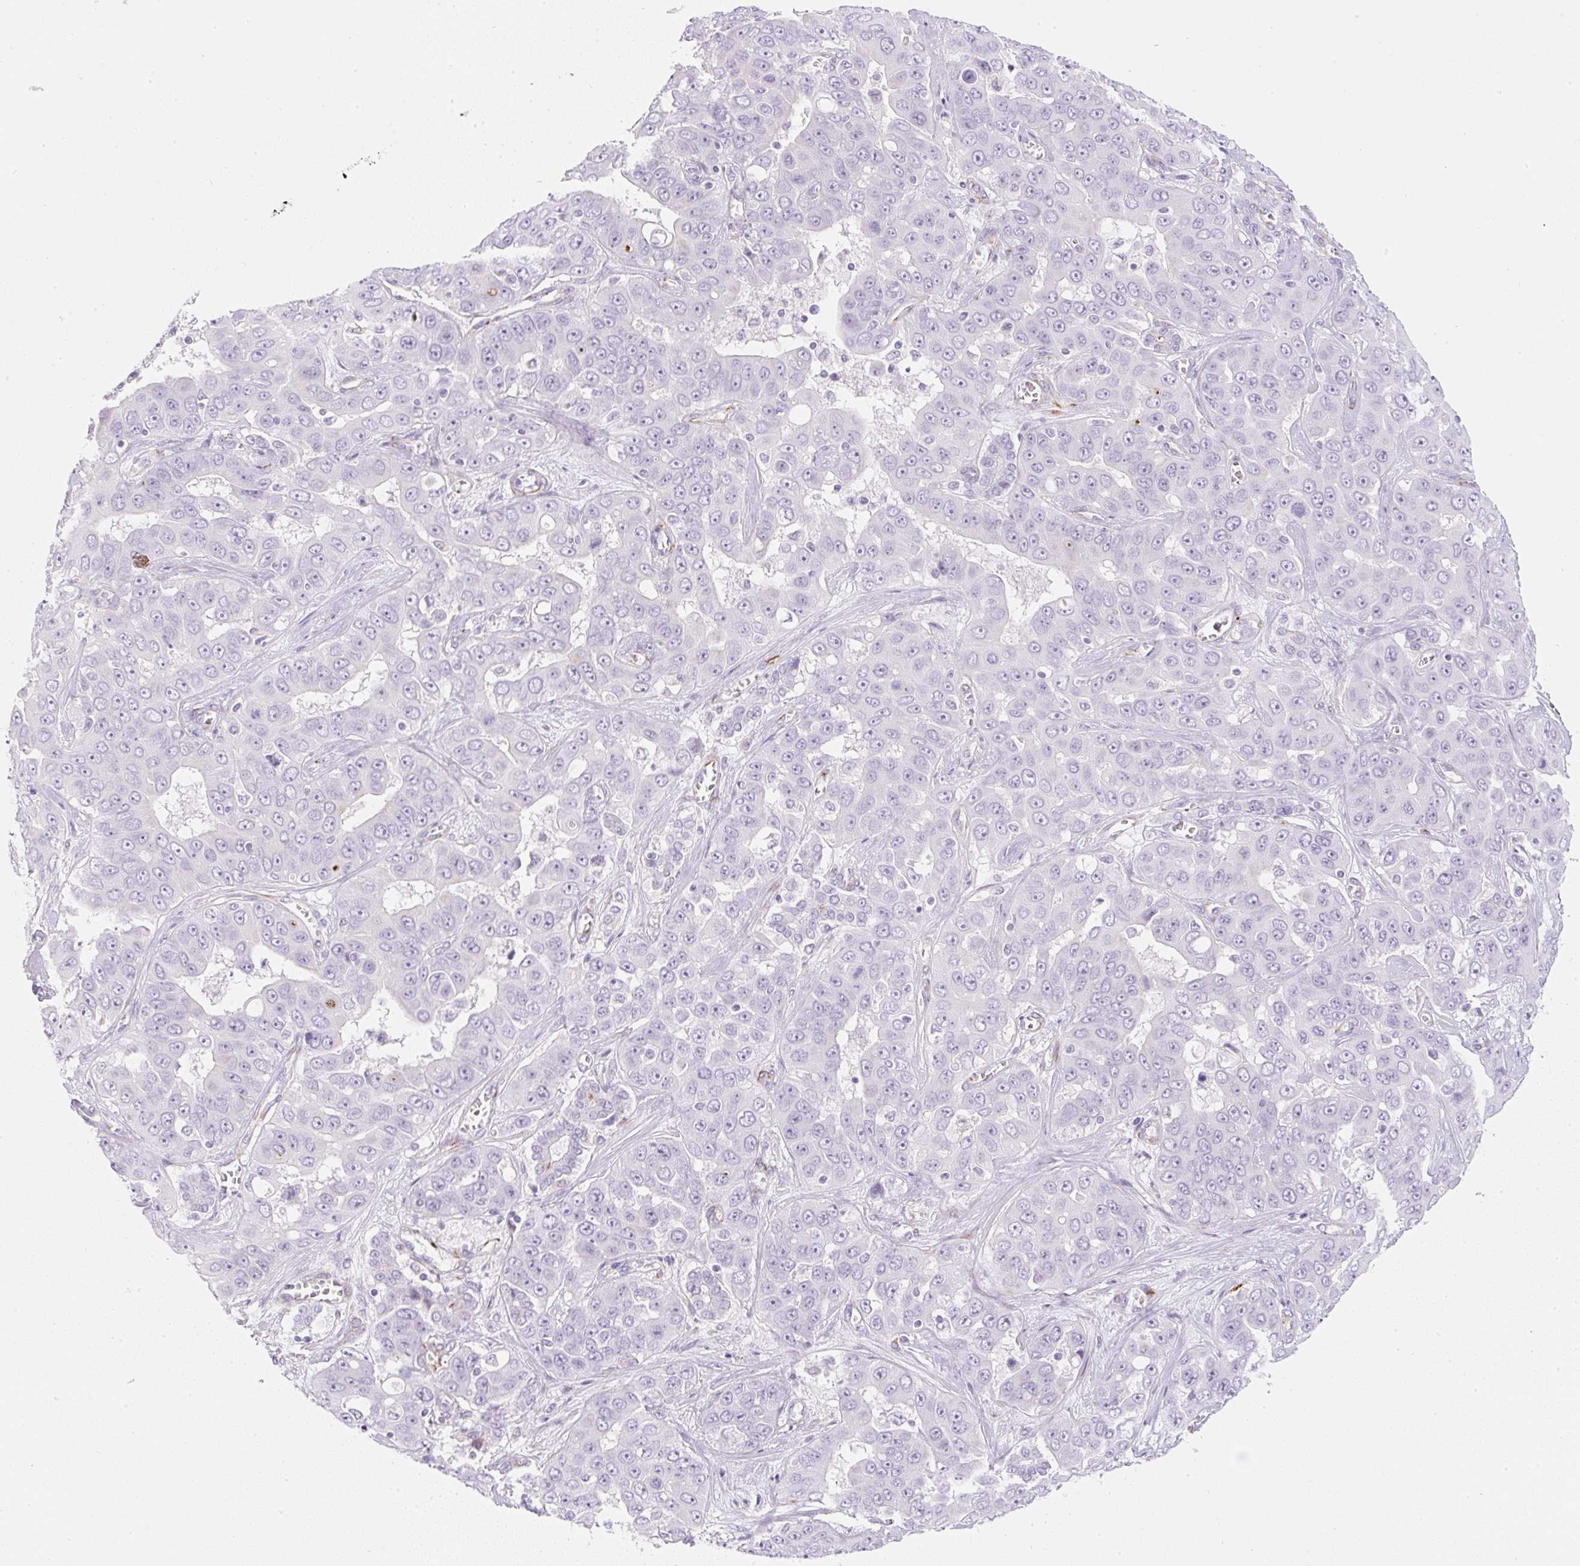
{"staining": {"intensity": "negative", "quantity": "none", "location": "none"}, "tissue": "liver cancer", "cell_type": "Tumor cells", "image_type": "cancer", "snomed": [{"axis": "morphology", "description": "Cholangiocarcinoma"}, {"axis": "topography", "description": "Liver"}], "caption": "Immunohistochemistry of human liver cancer (cholangiocarcinoma) shows no staining in tumor cells.", "gene": "ZNF689", "patient": {"sex": "female", "age": 52}}